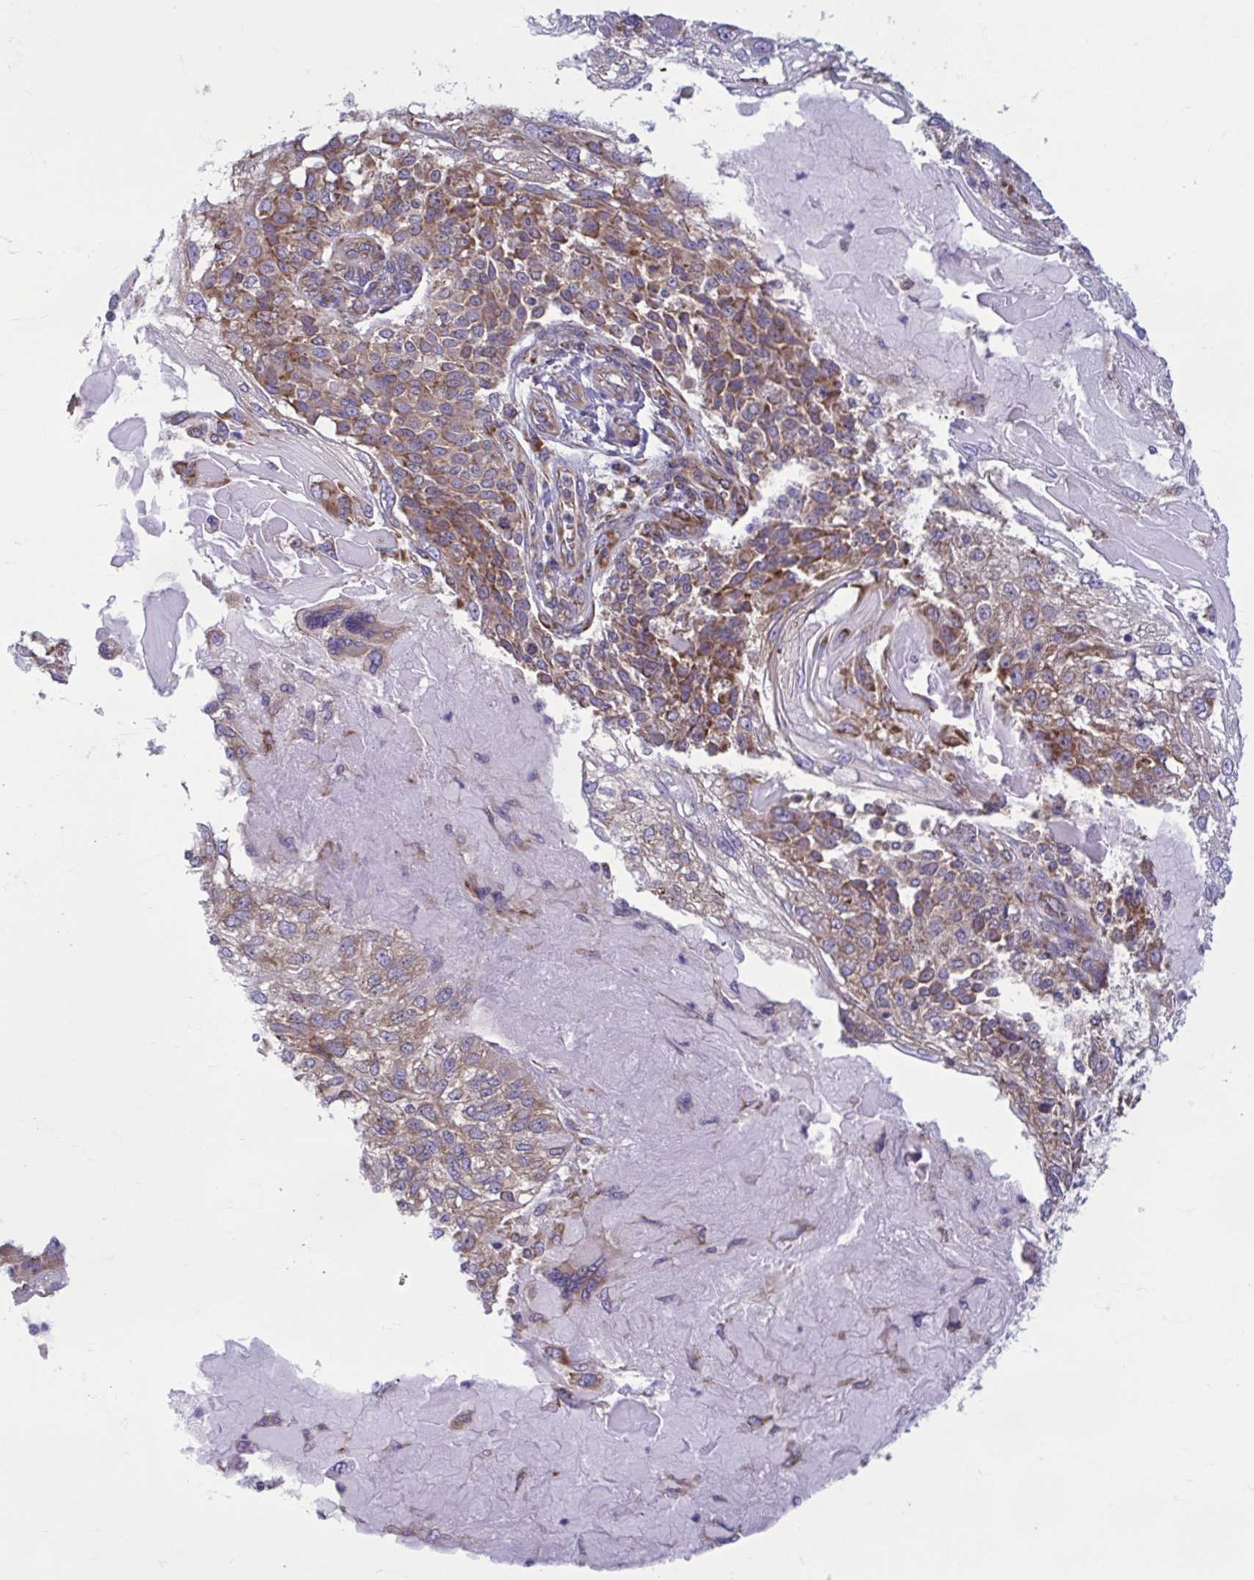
{"staining": {"intensity": "moderate", "quantity": ">75%", "location": "cytoplasmic/membranous"}, "tissue": "skin cancer", "cell_type": "Tumor cells", "image_type": "cancer", "snomed": [{"axis": "morphology", "description": "Normal tissue, NOS"}, {"axis": "morphology", "description": "Squamous cell carcinoma, NOS"}, {"axis": "topography", "description": "Skin"}], "caption": "The photomicrograph displays immunohistochemical staining of skin squamous cell carcinoma. There is moderate cytoplasmic/membranous positivity is seen in about >75% of tumor cells.", "gene": "RPS16", "patient": {"sex": "female", "age": 83}}